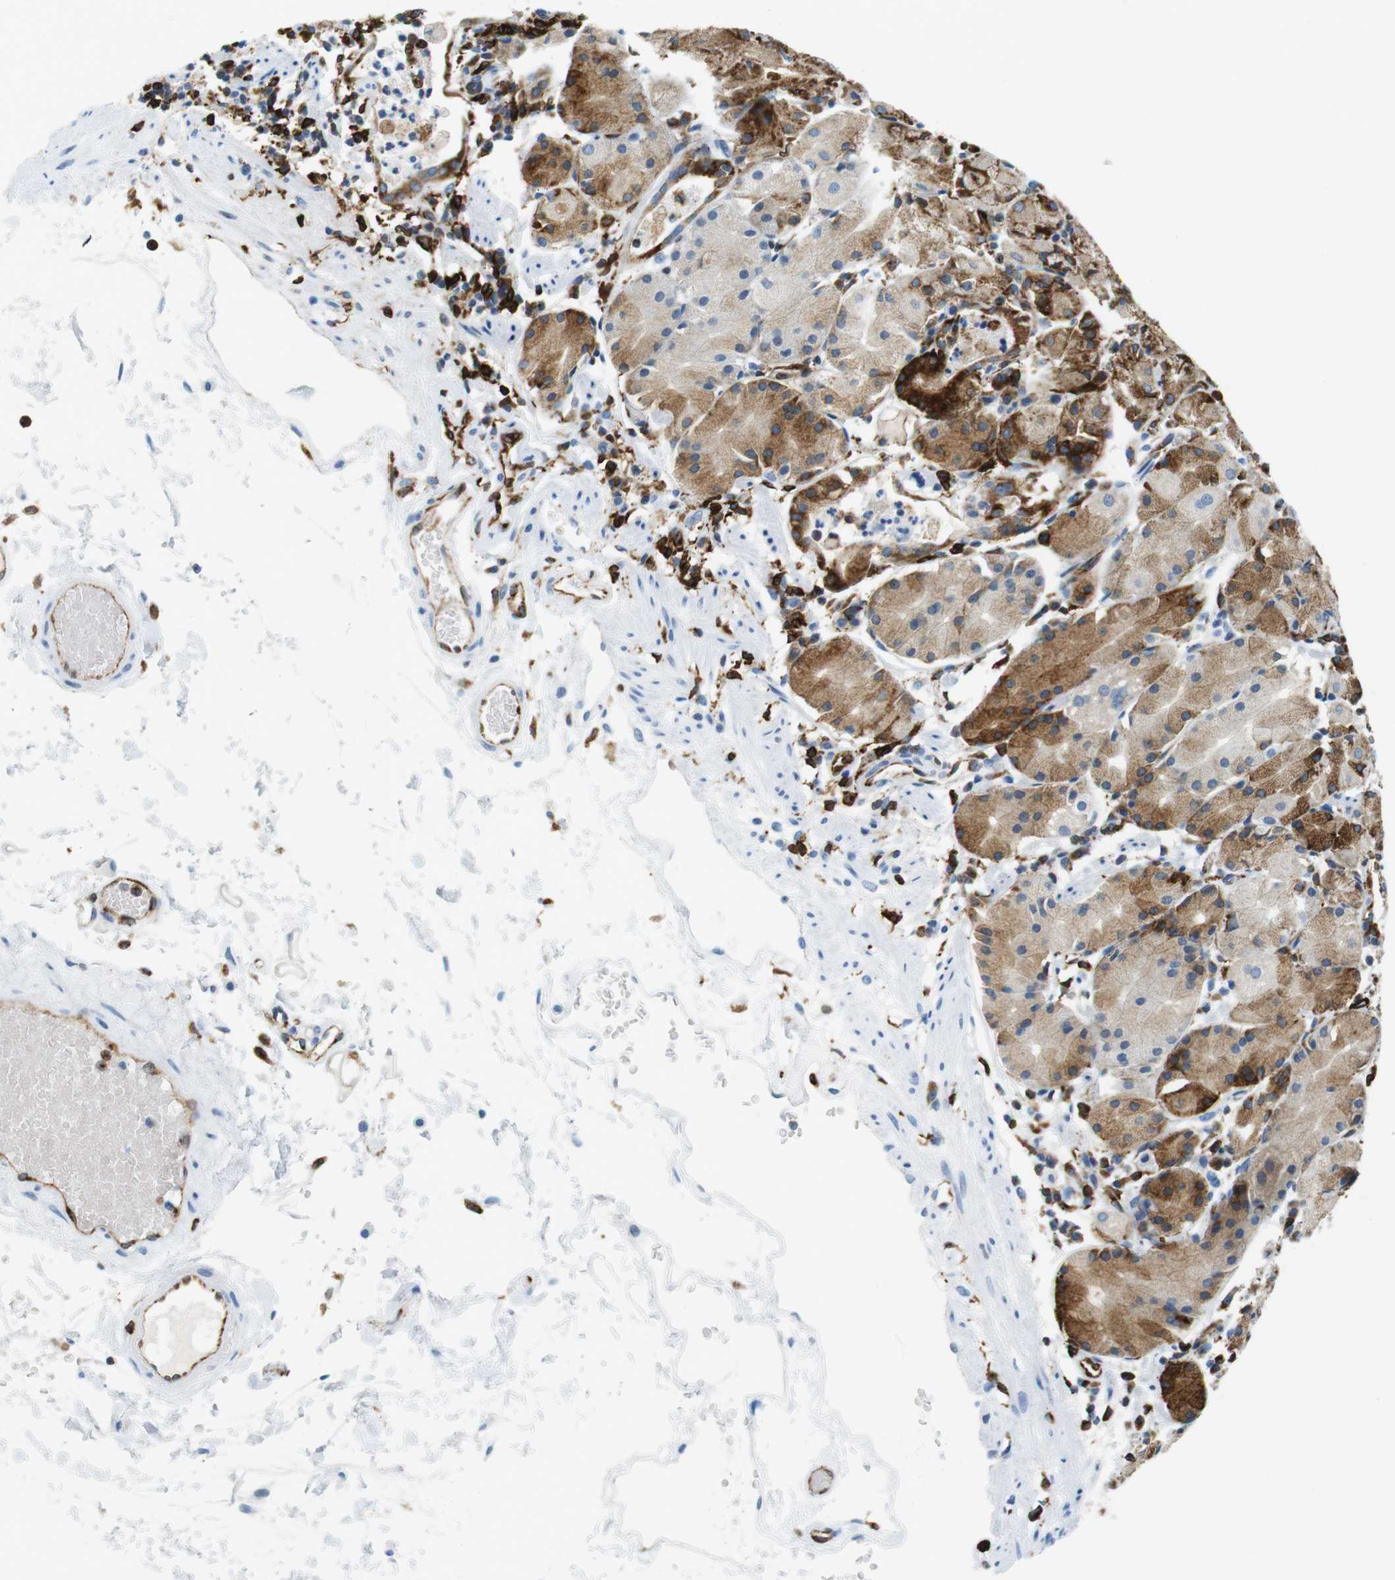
{"staining": {"intensity": "strong", "quantity": ">75%", "location": "cytoplasmic/membranous"}, "tissue": "stomach", "cell_type": "Glandular cells", "image_type": "normal", "snomed": [{"axis": "morphology", "description": "Normal tissue, NOS"}, {"axis": "topography", "description": "Stomach"}, {"axis": "topography", "description": "Stomach, lower"}], "caption": "A micrograph of human stomach stained for a protein reveals strong cytoplasmic/membranous brown staining in glandular cells. (brown staining indicates protein expression, while blue staining denotes nuclei).", "gene": "CIITA", "patient": {"sex": "female", "age": 75}}